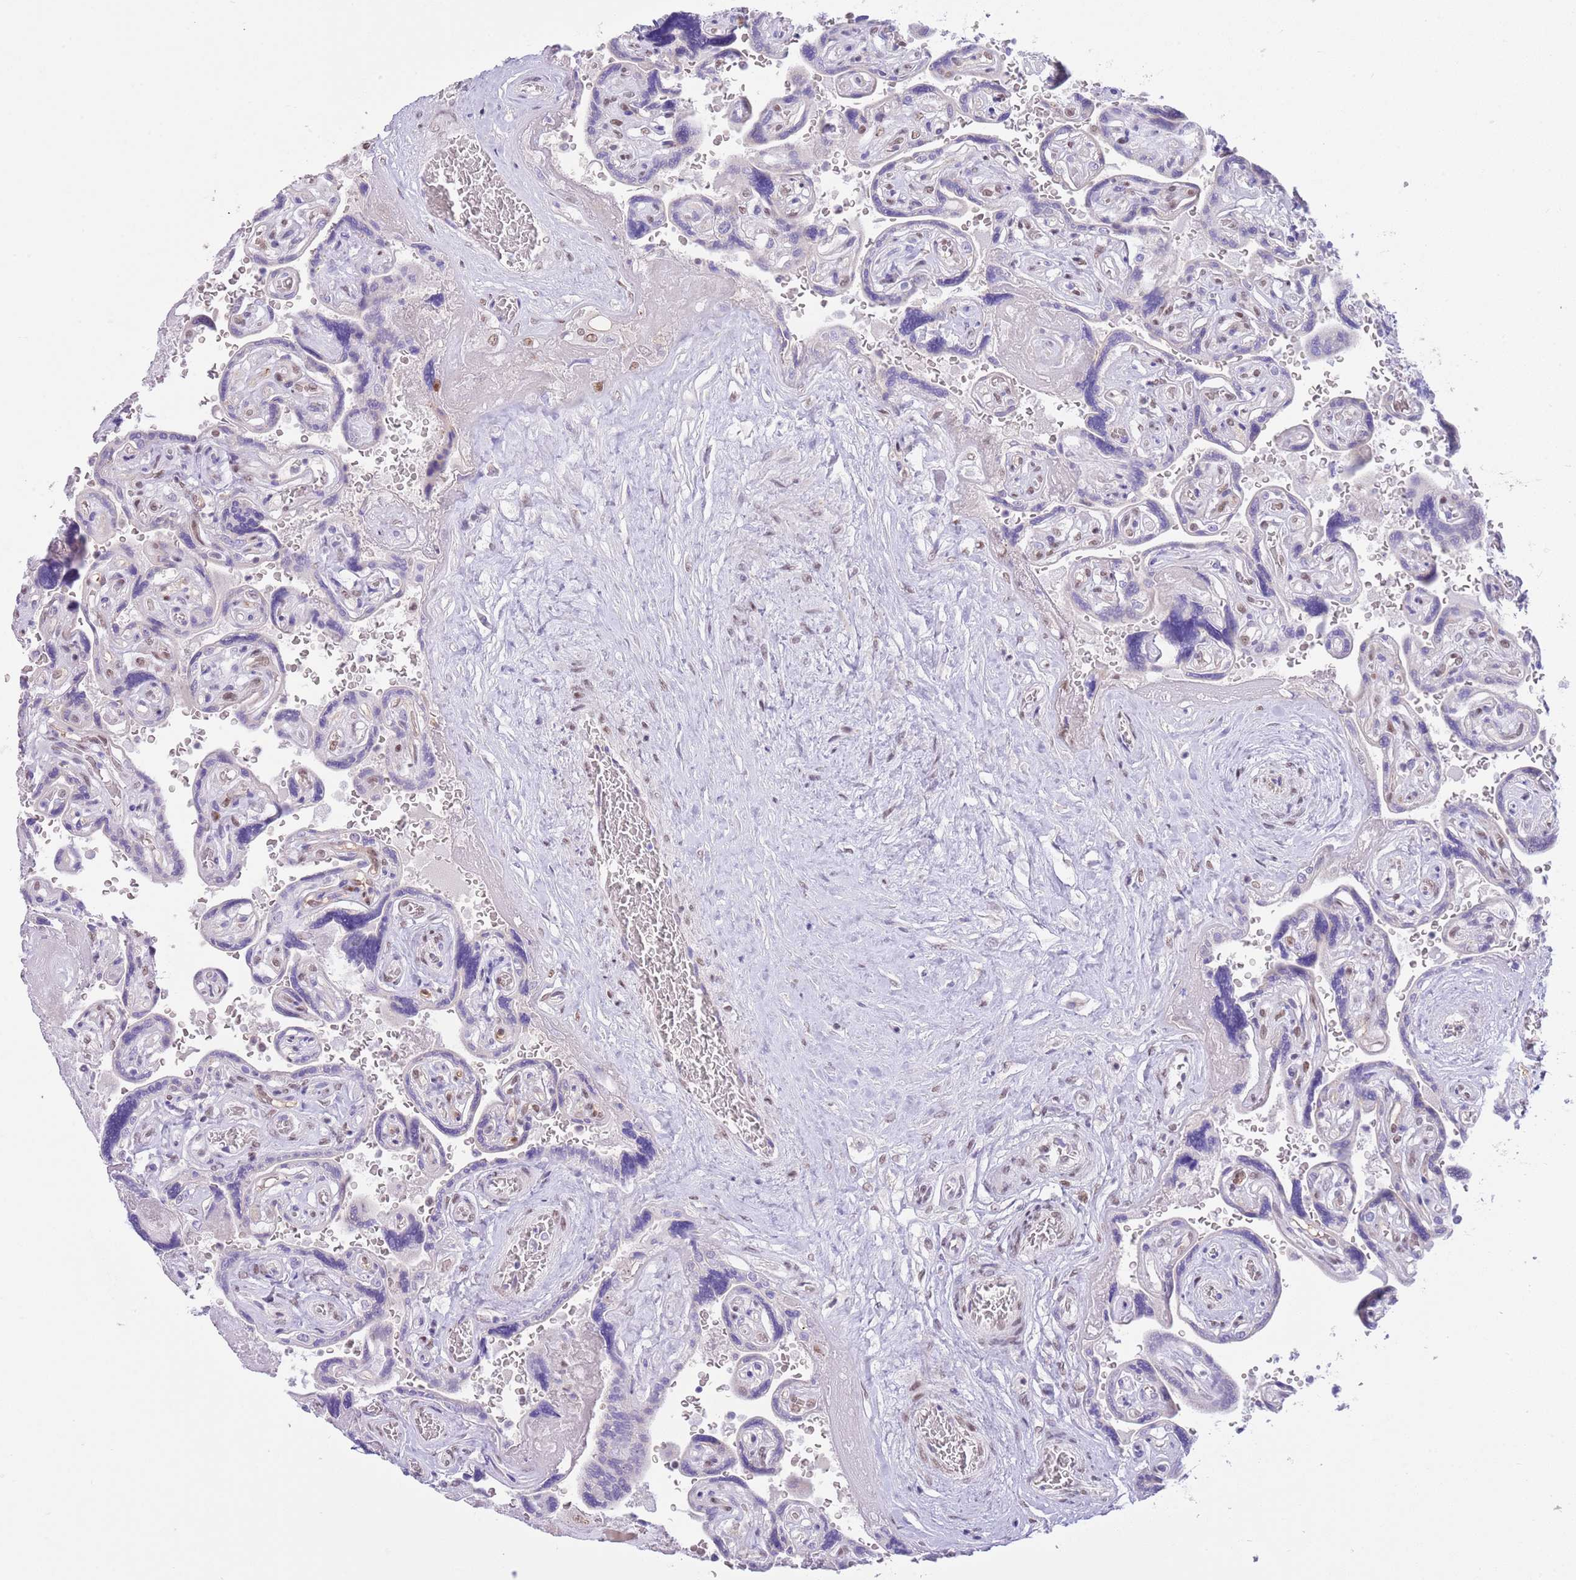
{"staining": {"intensity": "moderate", "quantity": "25%-75%", "location": "nuclear"}, "tissue": "placenta", "cell_type": "Decidual cells", "image_type": "normal", "snomed": [{"axis": "morphology", "description": "Normal tissue, NOS"}, {"axis": "topography", "description": "Placenta"}], "caption": "DAB (3,3'-diaminobenzidine) immunohistochemical staining of benign human placenta displays moderate nuclear protein expression in about 25%-75% of decidual cells.", "gene": "RFX1", "patient": {"sex": "female", "age": 32}}